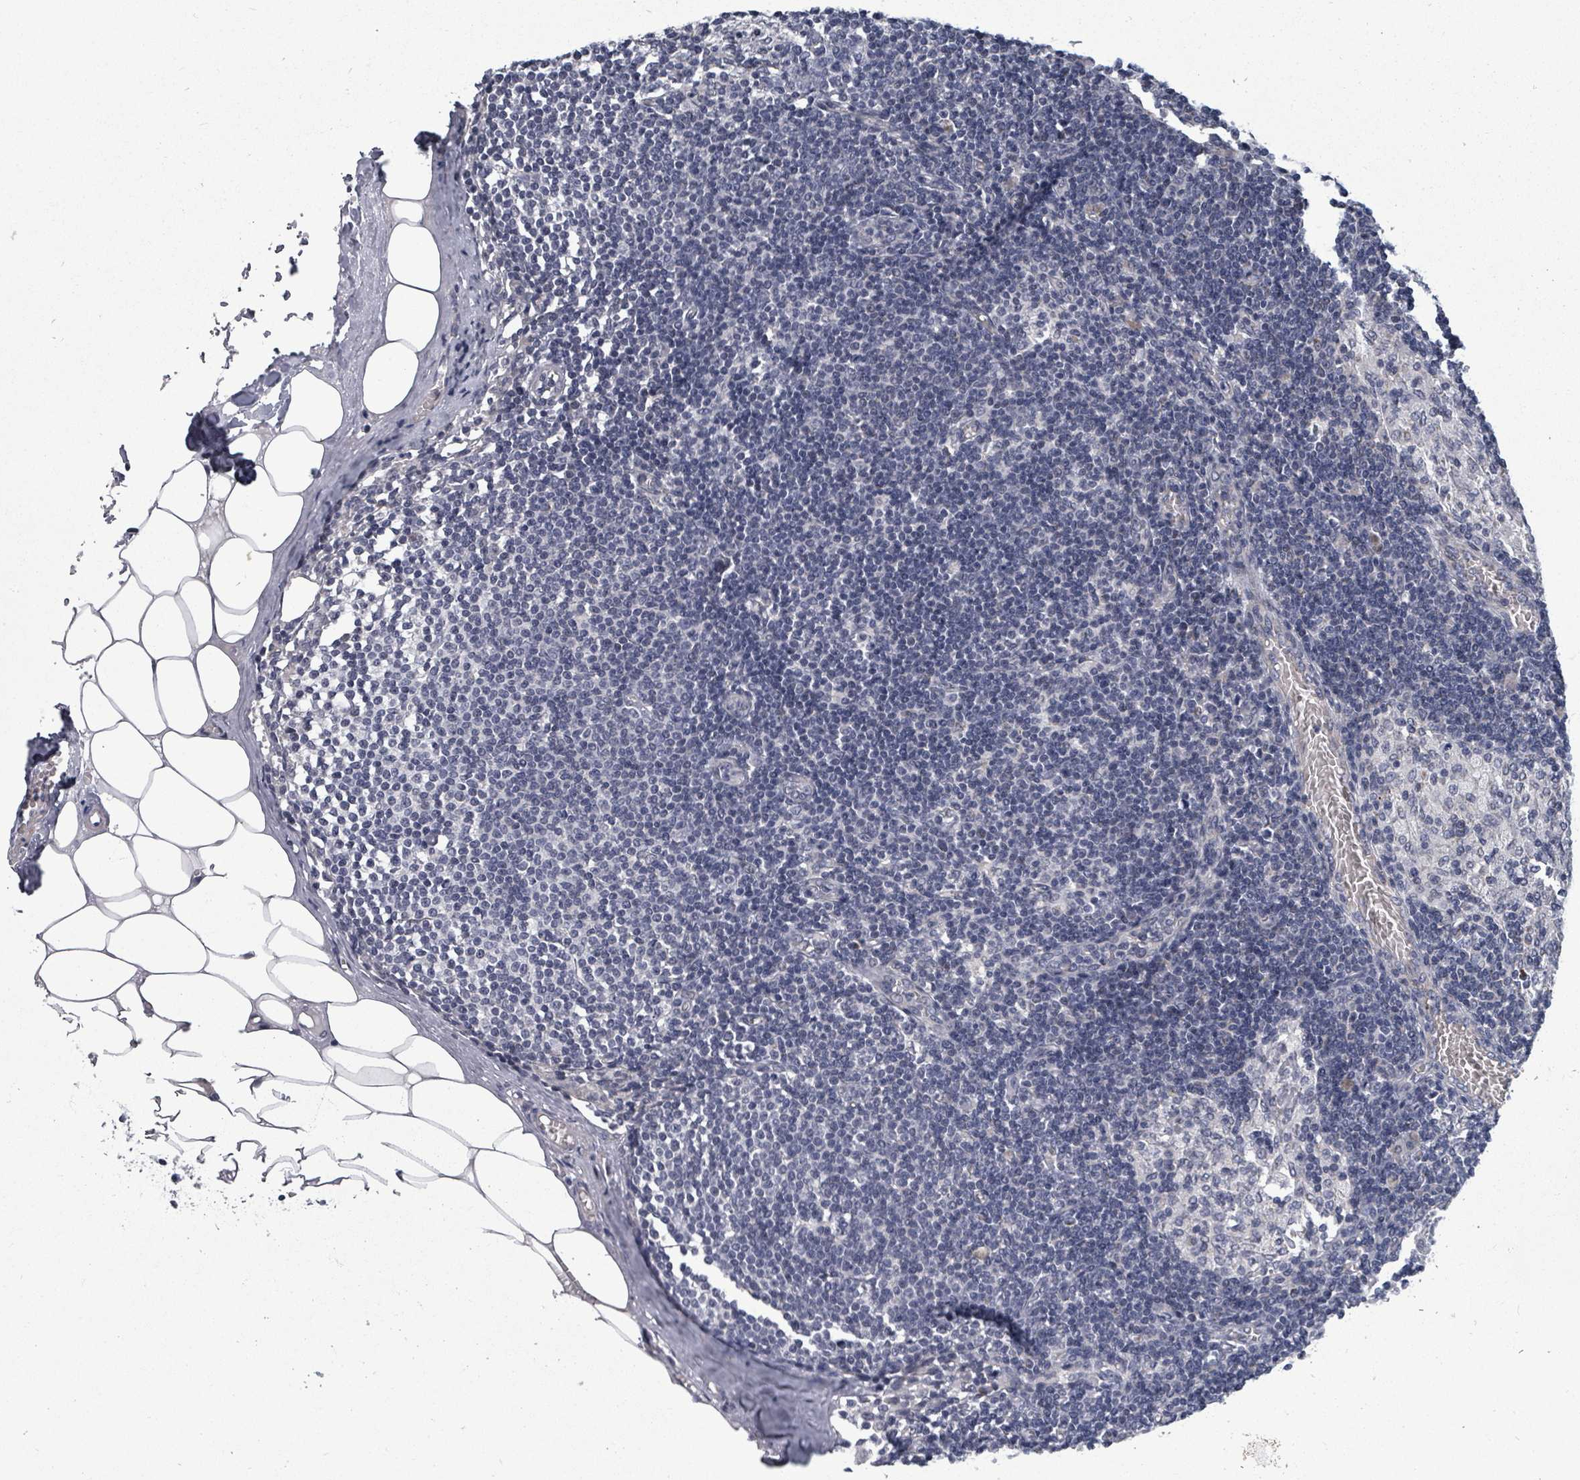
{"staining": {"intensity": "negative", "quantity": "none", "location": "none"}, "tissue": "lymph node", "cell_type": "Germinal center cells", "image_type": "normal", "snomed": [{"axis": "morphology", "description": "Normal tissue, NOS"}, {"axis": "topography", "description": "Lymph node"}], "caption": "High magnification brightfield microscopy of normal lymph node stained with DAB (3,3'-diaminobenzidine) (brown) and counterstained with hematoxylin (blue): germinal center cells show no significant expression. The staining was performed using DAB (3,3'-diaminobenzidine) to visualize the protein expression in brown, while the nuclei were stained in blue with hematoxylin (Magnification: 20x).", "gene": "PTPN20", "patient": {"sex": "female", "age": 42}}